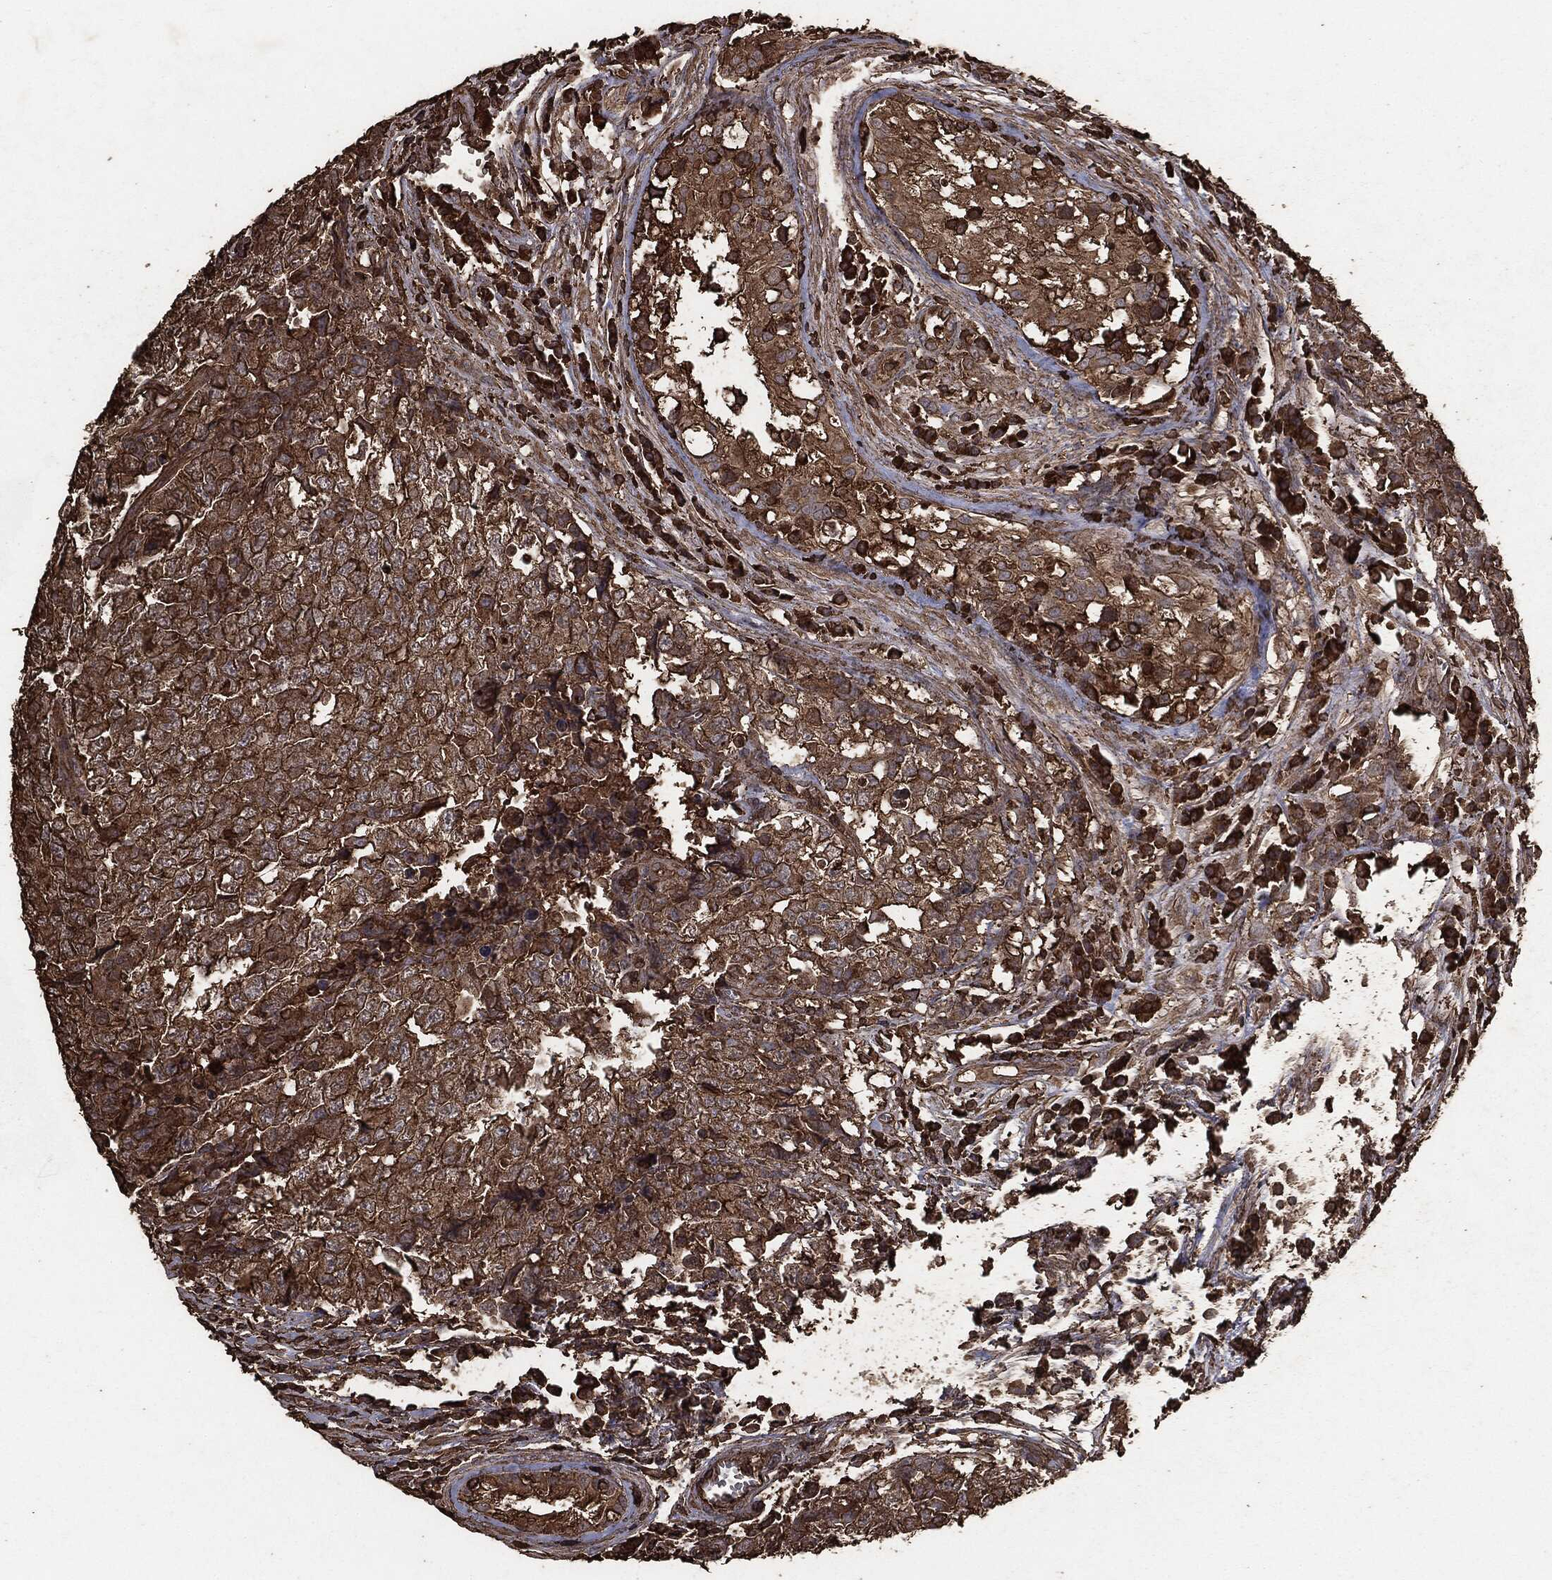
{"staining": {"intensity": "strong", "quantity": ">75%", "location": "cytoplasmic/membranous"}, "tissue": "testis cancer", "cell_type": "Tumor cells", "image_type": "cancer", "snomed": [{"axis": "morphology", "description": "Carcinoma, Embryonal, NOS"}, {"axis": "topography", "description": "Testis"}], "caption": "Human embryonal carcinoma (testis) stained with a brown dye demonstrates strong cytoplasmic/membranous positive expression in approximately >75% of tumor cells.", "gene": "MTOR", "patient": {"sex": "male", "age": 23}}